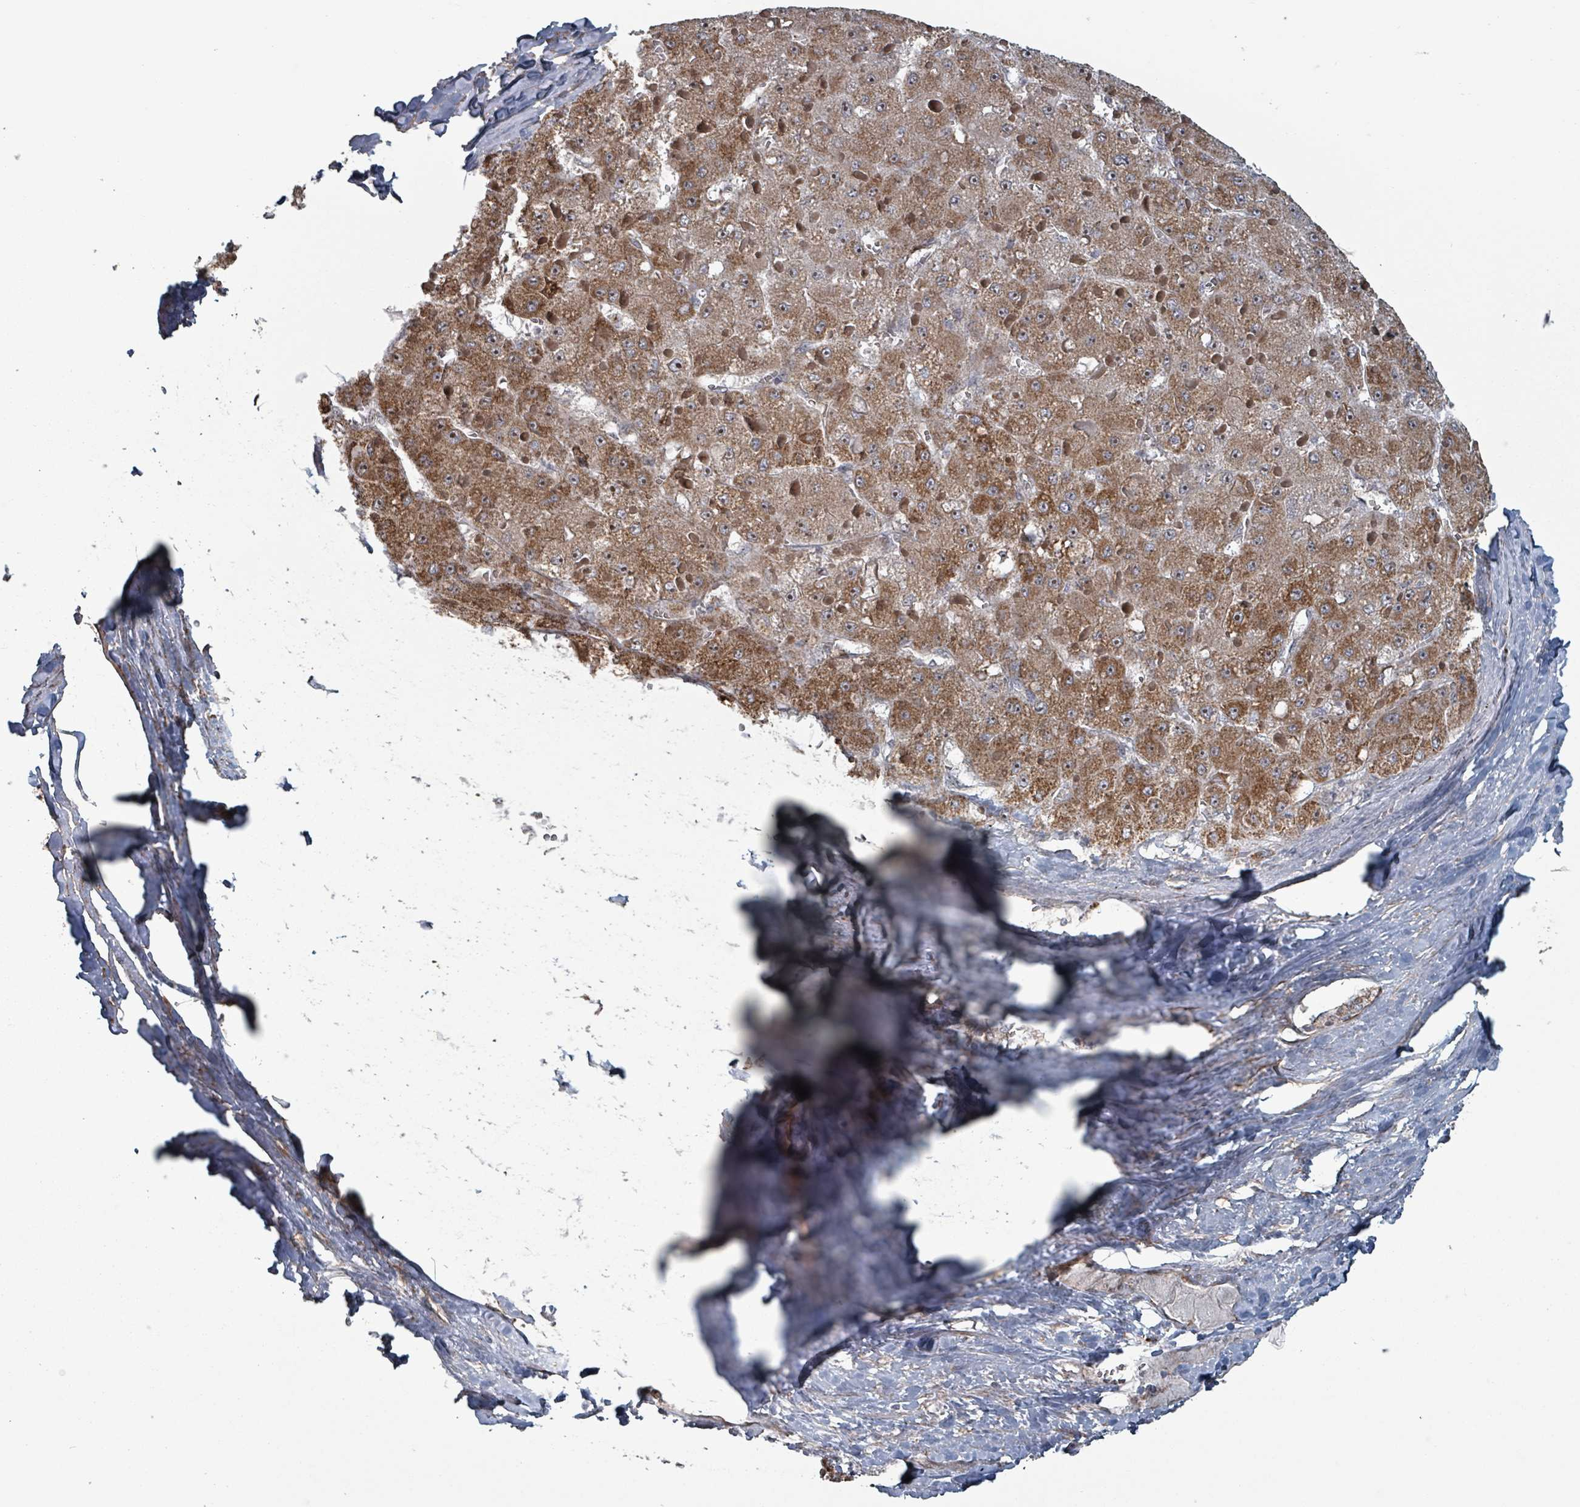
{"staining": {"intensity": "moderate", "quantity": ">75%", "location": "cytoplasmic/membranous"}, "tissue": "liver cancer", "cell_type": "Tumor cells", "image_type": "cancer", "snomed": [{"axis": "morphology", "description": "Carcinoma, Hepatocellular, NOS"}, {"axis": "topography", "description": "Liver"}], "caption": "Immunohistochemistry (IHC) histopathology image of human liver cancer (hepatocellular carcinoma) stained for a protein (brown), which reveals medium levels of moderate cytoplasmic/membranous staining in approximately >75% of tumor cells.", "gene": "MRPL4", "patient": {"sex": "female", "age": 73}}